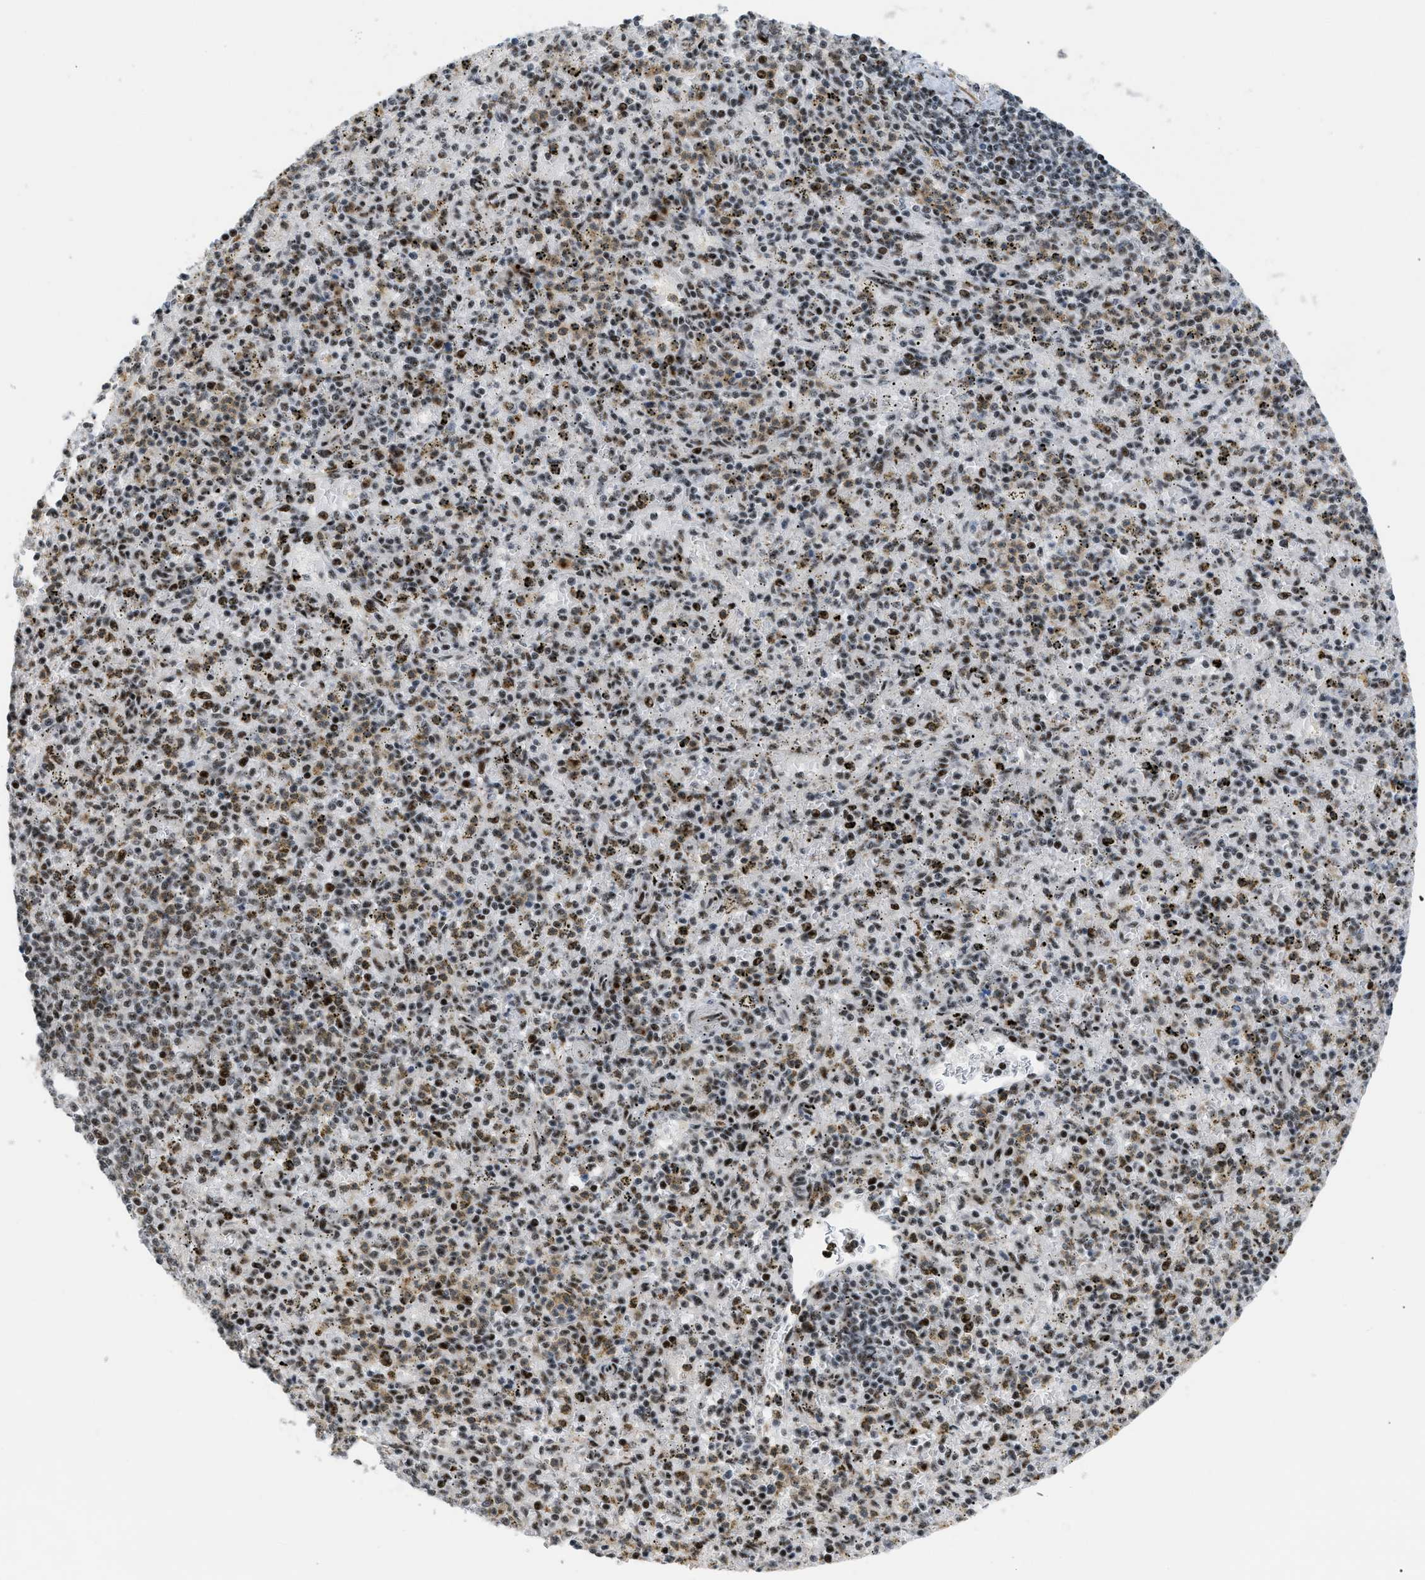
{"staining": {"intensity": "moderate", "quantity": "25%-75%", "location": "nuclear"}, "tissue": "spleen", "cell_type": "Cells in red pulp", "image_type": "normal", "snomed": [{"axis": "morphology", "description": "Normal tissue, NOS"}, {"axis": "topography", "description": "Spleen"}], "caption": "Spleen stained with immunohistochemistry demonstrates moderate nuclear expression in about 25%-75% of cells in red pulp.", "gene": "CDR2", "patient": {"sex": "male", "age": 72}}